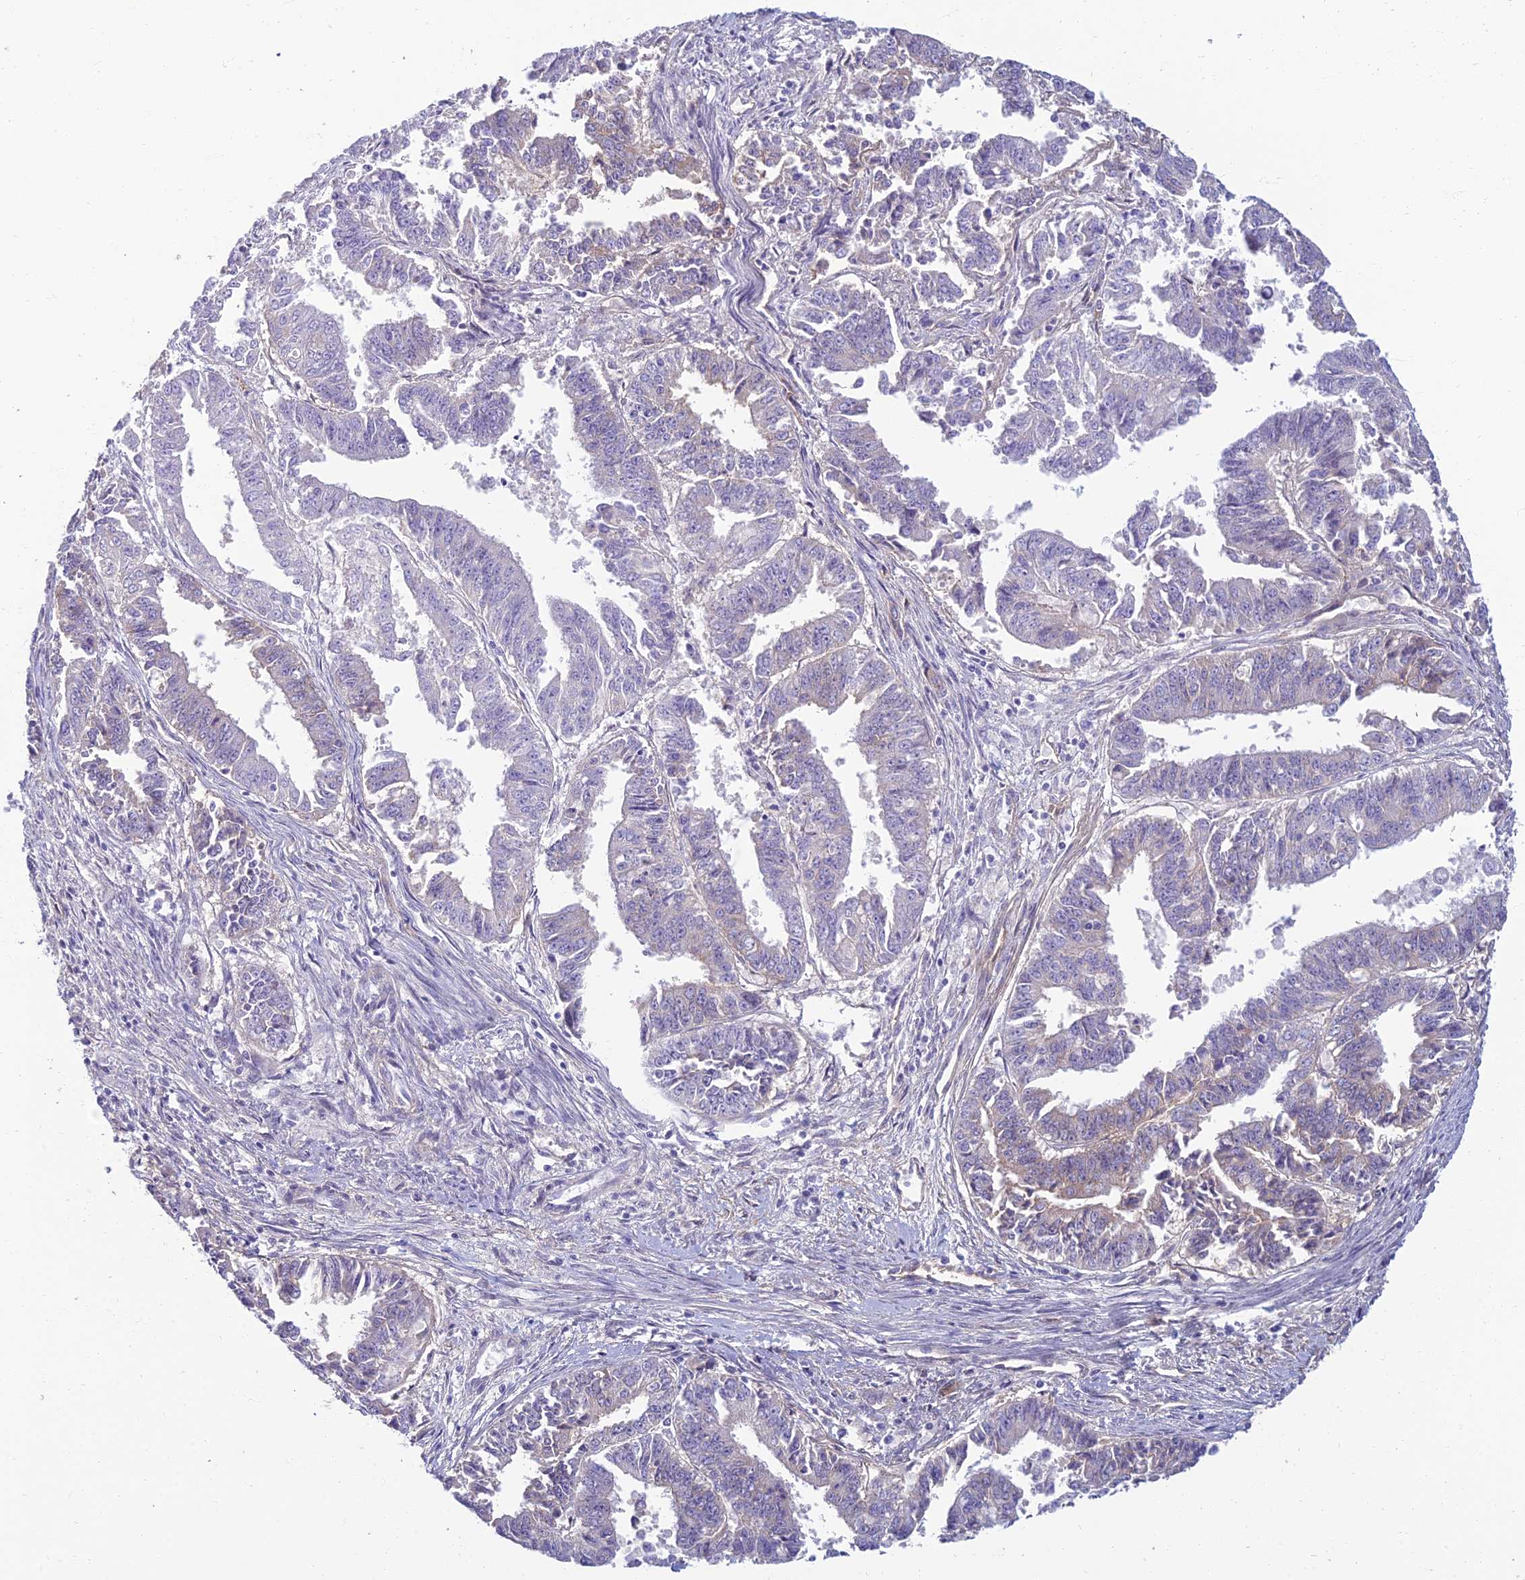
{"staining": {"intensity": "negative", "quantity": "none", "location": "none"}, "tissue": "endometrial cancer", "cell_type": "Tumor cells", "image_type": "cancer", "snomed": [{"axis": "morphology", "description": "Adenocarcinoma, NOS"}, {"axis": "topography", "description": "Endometrium"}], "caption": "The histopathology image reveals no significant expression in tumor cells of endometrial adenocarcinoma.", "gene": "NEURL1", "patient": {"sex": "female", "age": 73}}